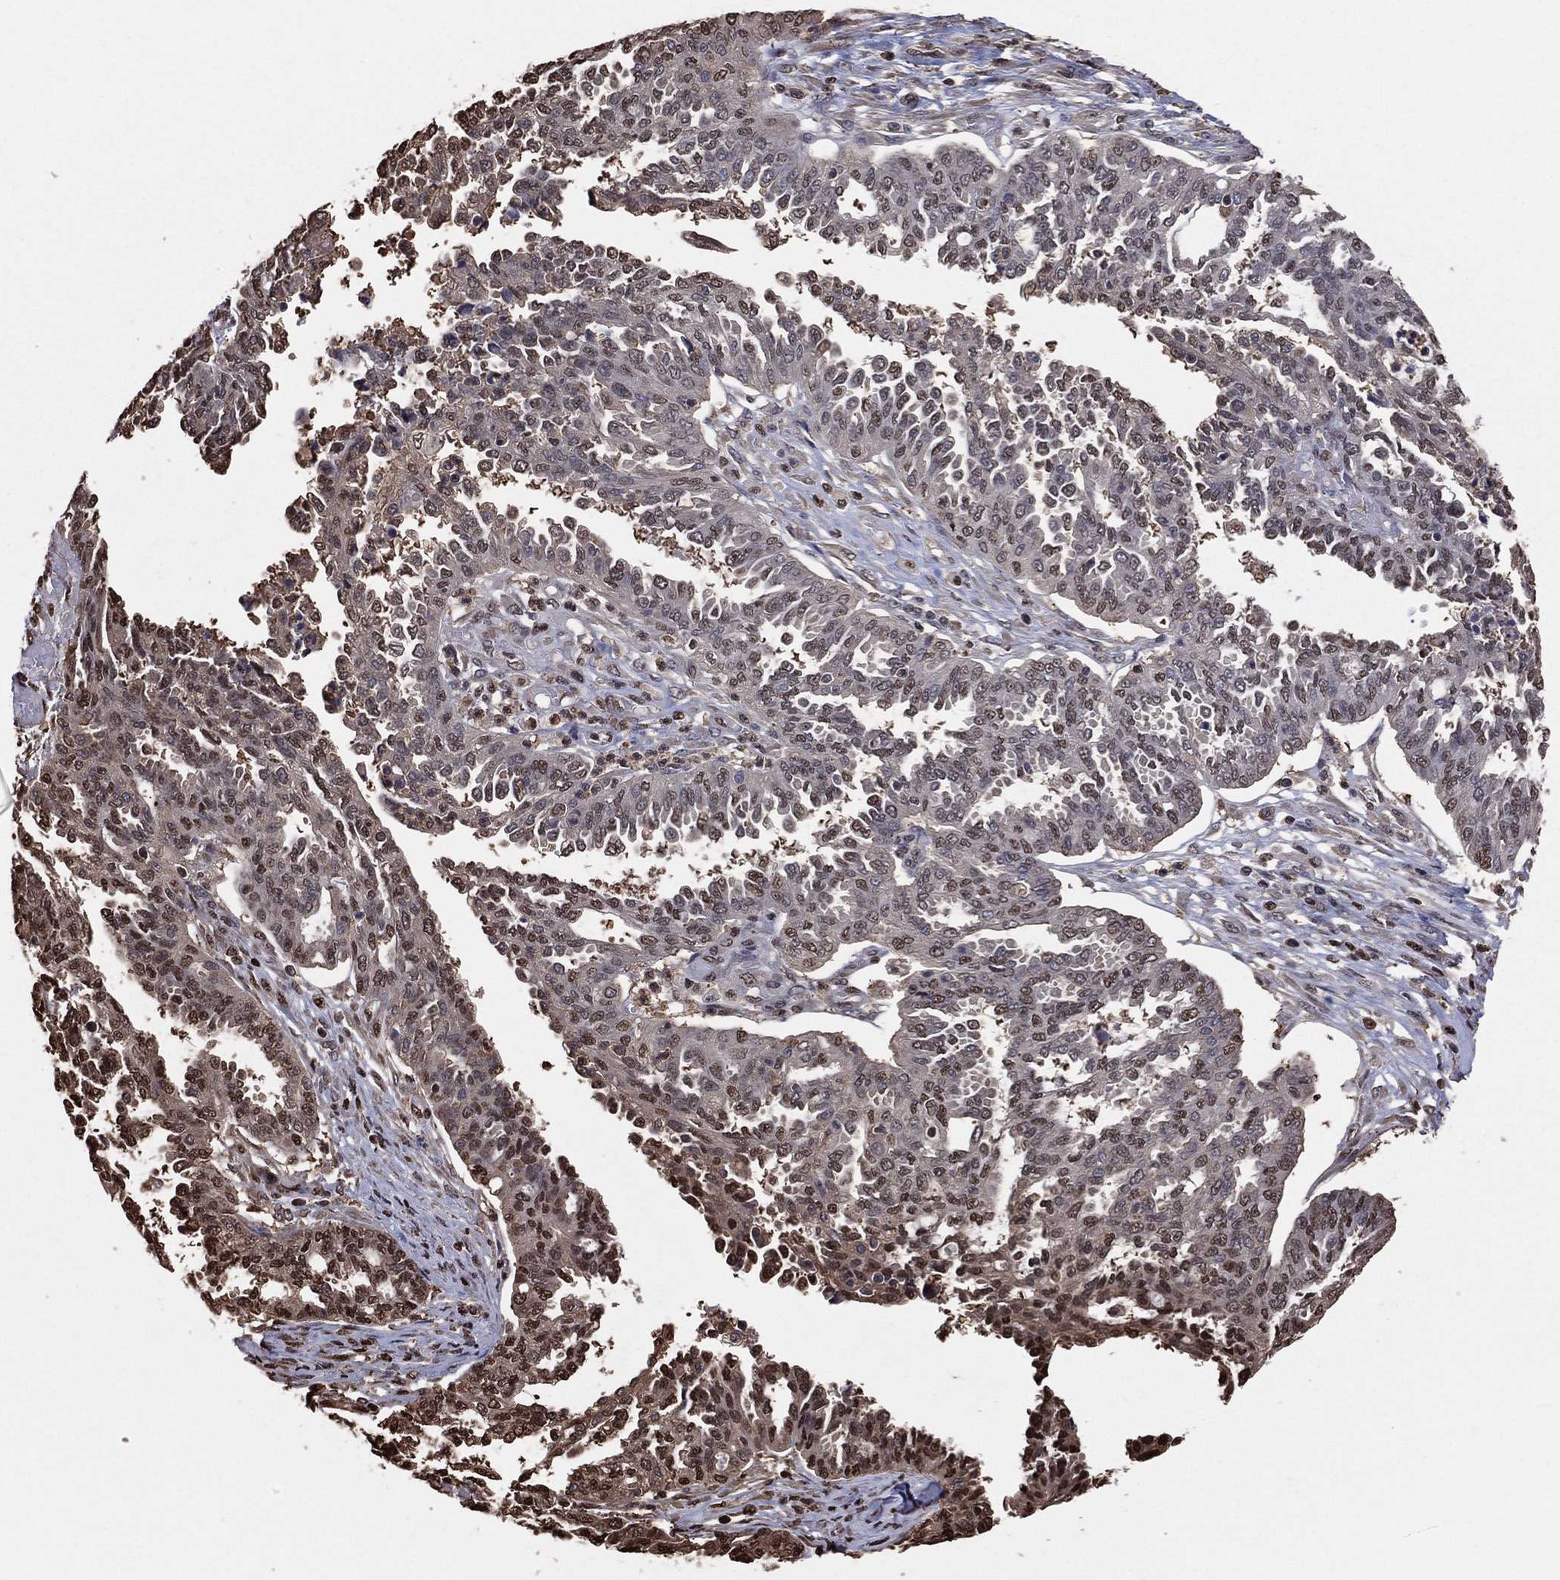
{"staining": {"intensity": "moderate", "quantity": "<25%", "location": "cytoplasmic/membranous,nuclear"}, "tissue": "ovarian cancer", "cell_type": "Tumor cells", "image_type": "cancer", "snomed": [{"axis": "morphology", "description": "Cystadenocarcinoma, serous, NOS"}, {"axis": "topography", "description": "Ovary"}], "caption": "Tumor cells display moderate cytoplasmic/membranous and nuclear expression in about <25% of cells in serous cystadenocarcinoma (ovarian).", "gene": "GAPDH", "patient": {"sex": "female", "age": 67}}